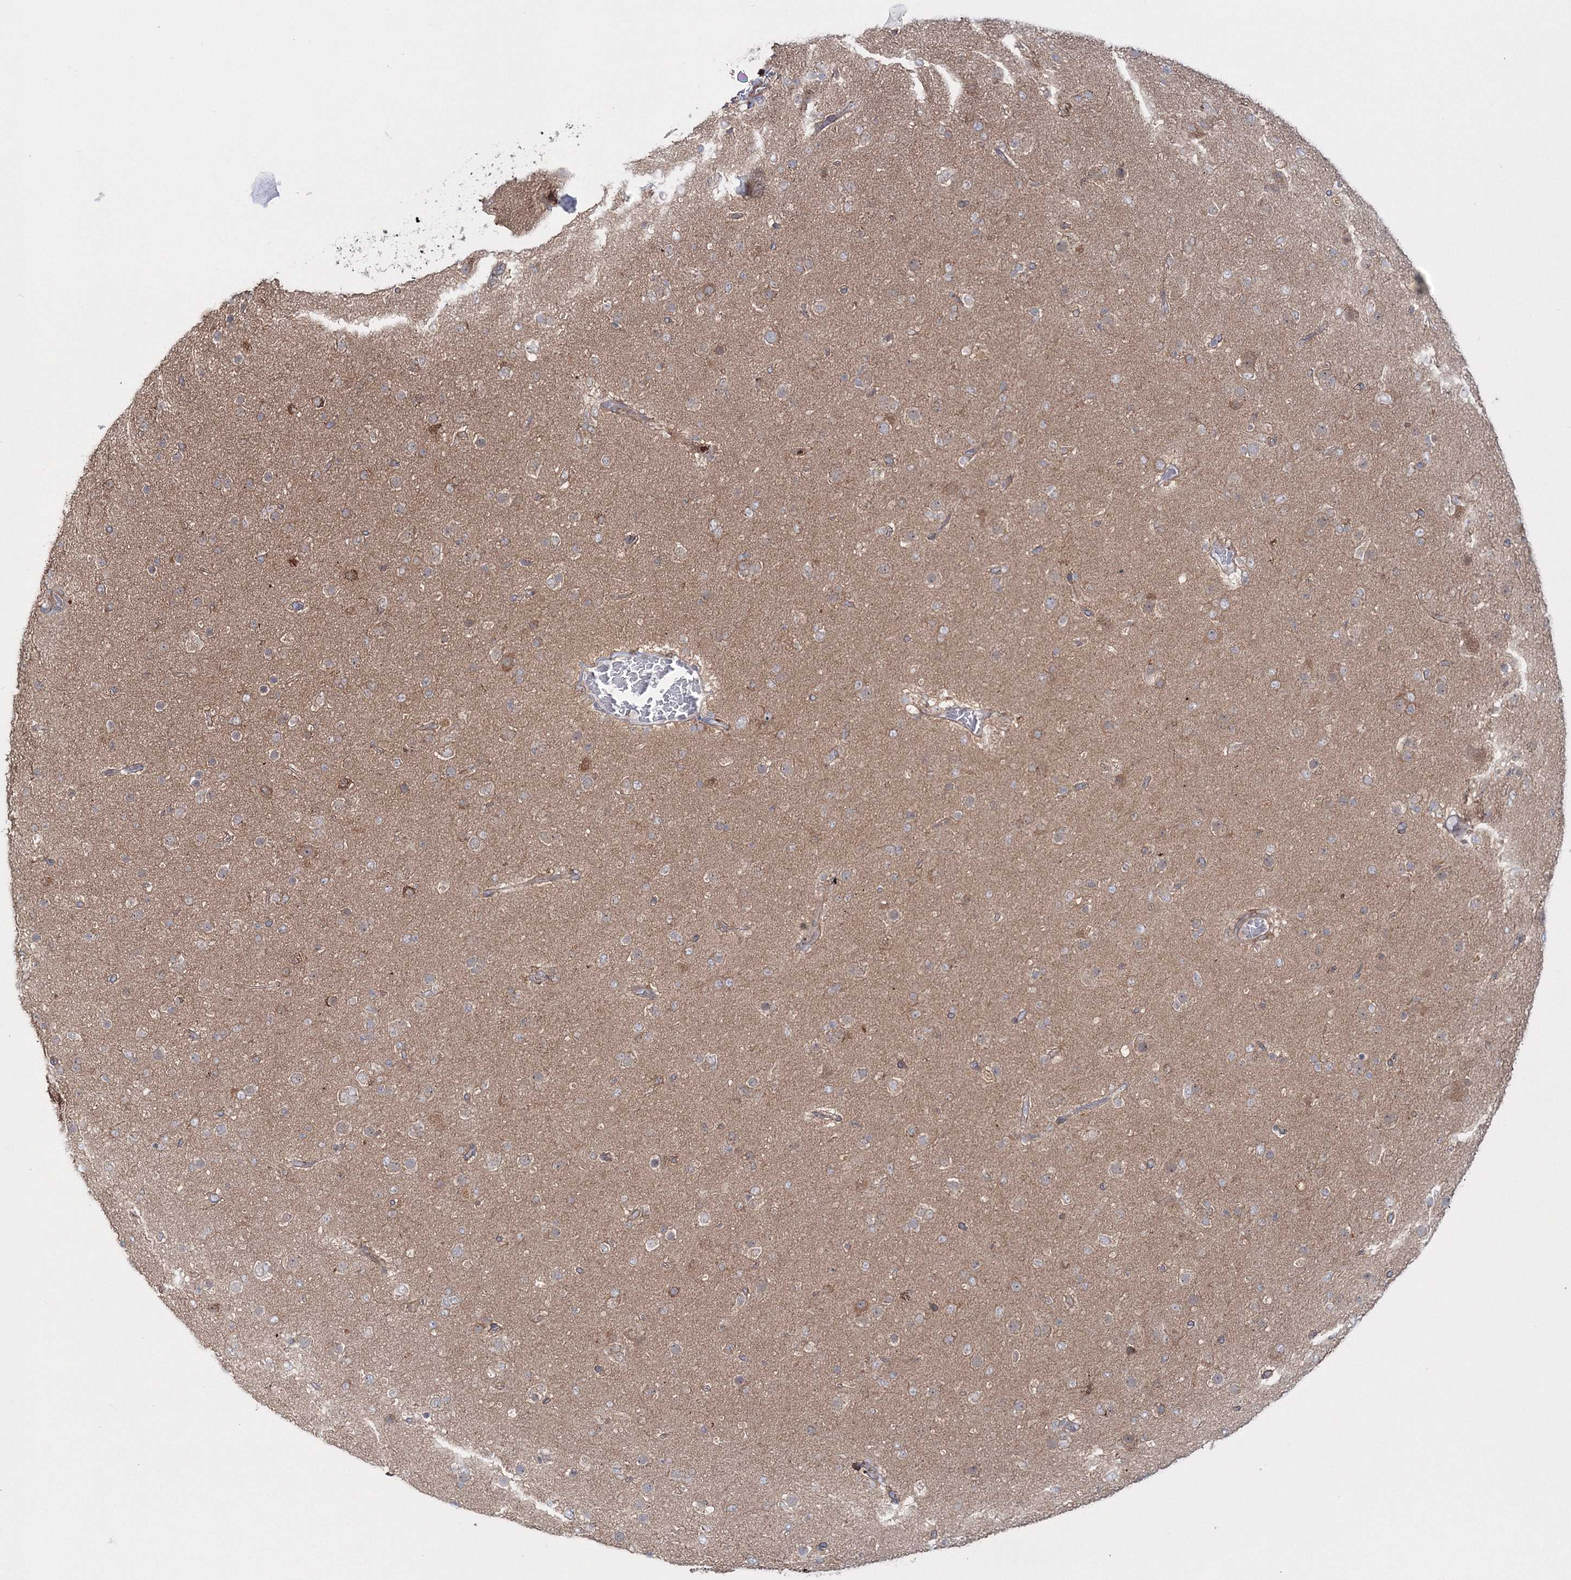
{"staining": {"intensity": "weak", "quantity": "<25%", "location": "cytoplasmic/membranous"}, "tissue": "glioma", "cell_type": "Tumor cells", "image_type": "cancer", "snomed": [{"axis": "morphology", "description": "Glioma, malignant, Low grade"}, {"axis": "topography", "description": "Brain"}], "caption": "A photomicrograph of human glioma is negative for staining in tumor cells. (Brightfield microscopy of DAB IHC at high magnification).", "gene": "IPMK", "patient": {"sex": "male", "age": 65}}